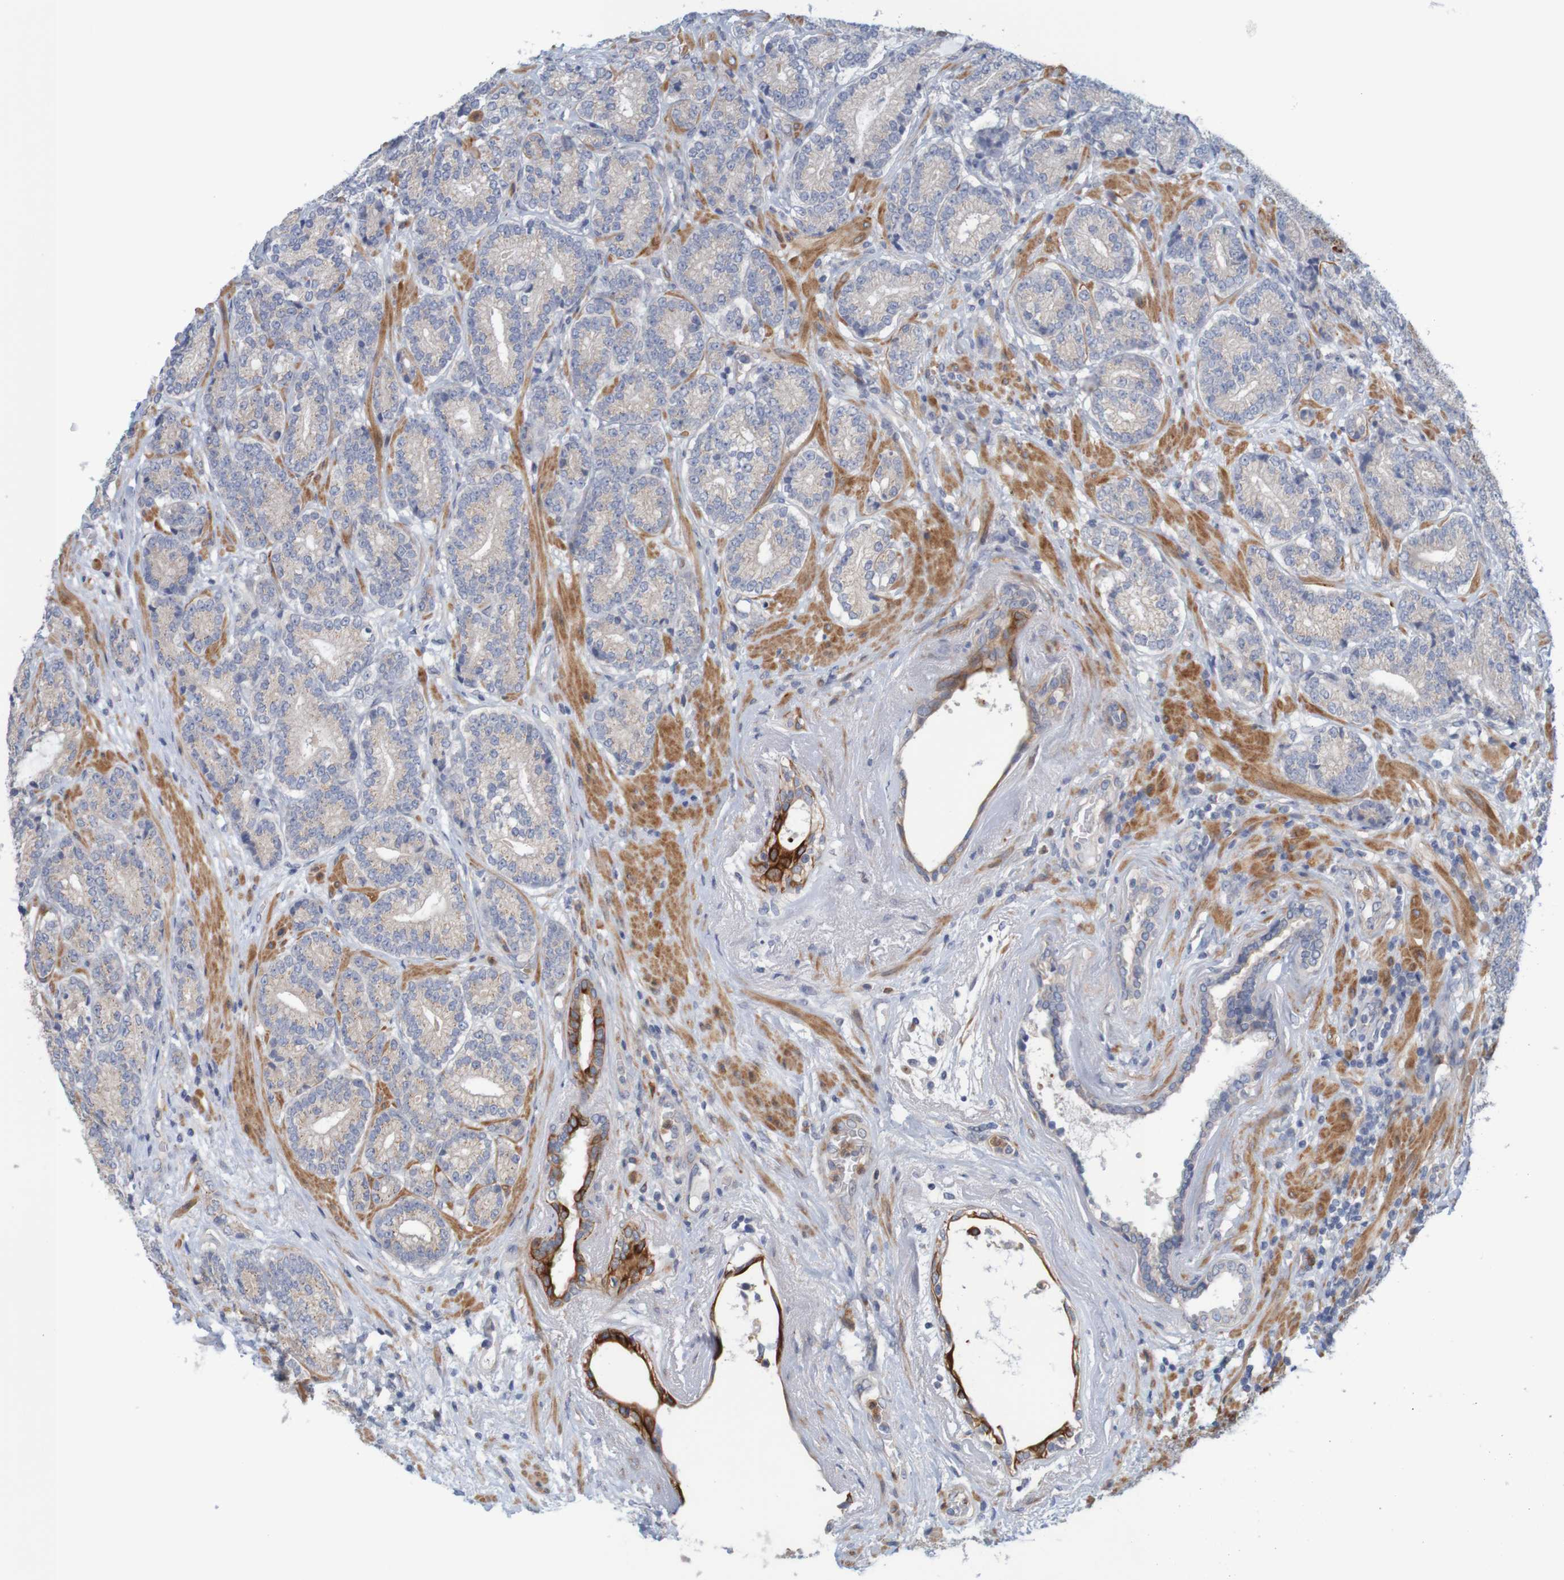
{"staining": {"intensity": "weak", "quantity": "<25%", "location": "cytoplasmic/membranous"}, "tissue": "prostate cancer", "cell_type": "Tumor cells", "image_type": "cancer", "snomed": [{"axis": "morphology", "description": "Adenocarcinoma, High grade"}, {"axis": "topography", "description": "Prostate"}], "caption": "DAB immunohistochemical staining of prostate cancer (high-grade adenocarcinoma) reveals no significant positivity in tumor cells.", "gene": "KRT23", "patient": {"sex": "male", "age": 61}}